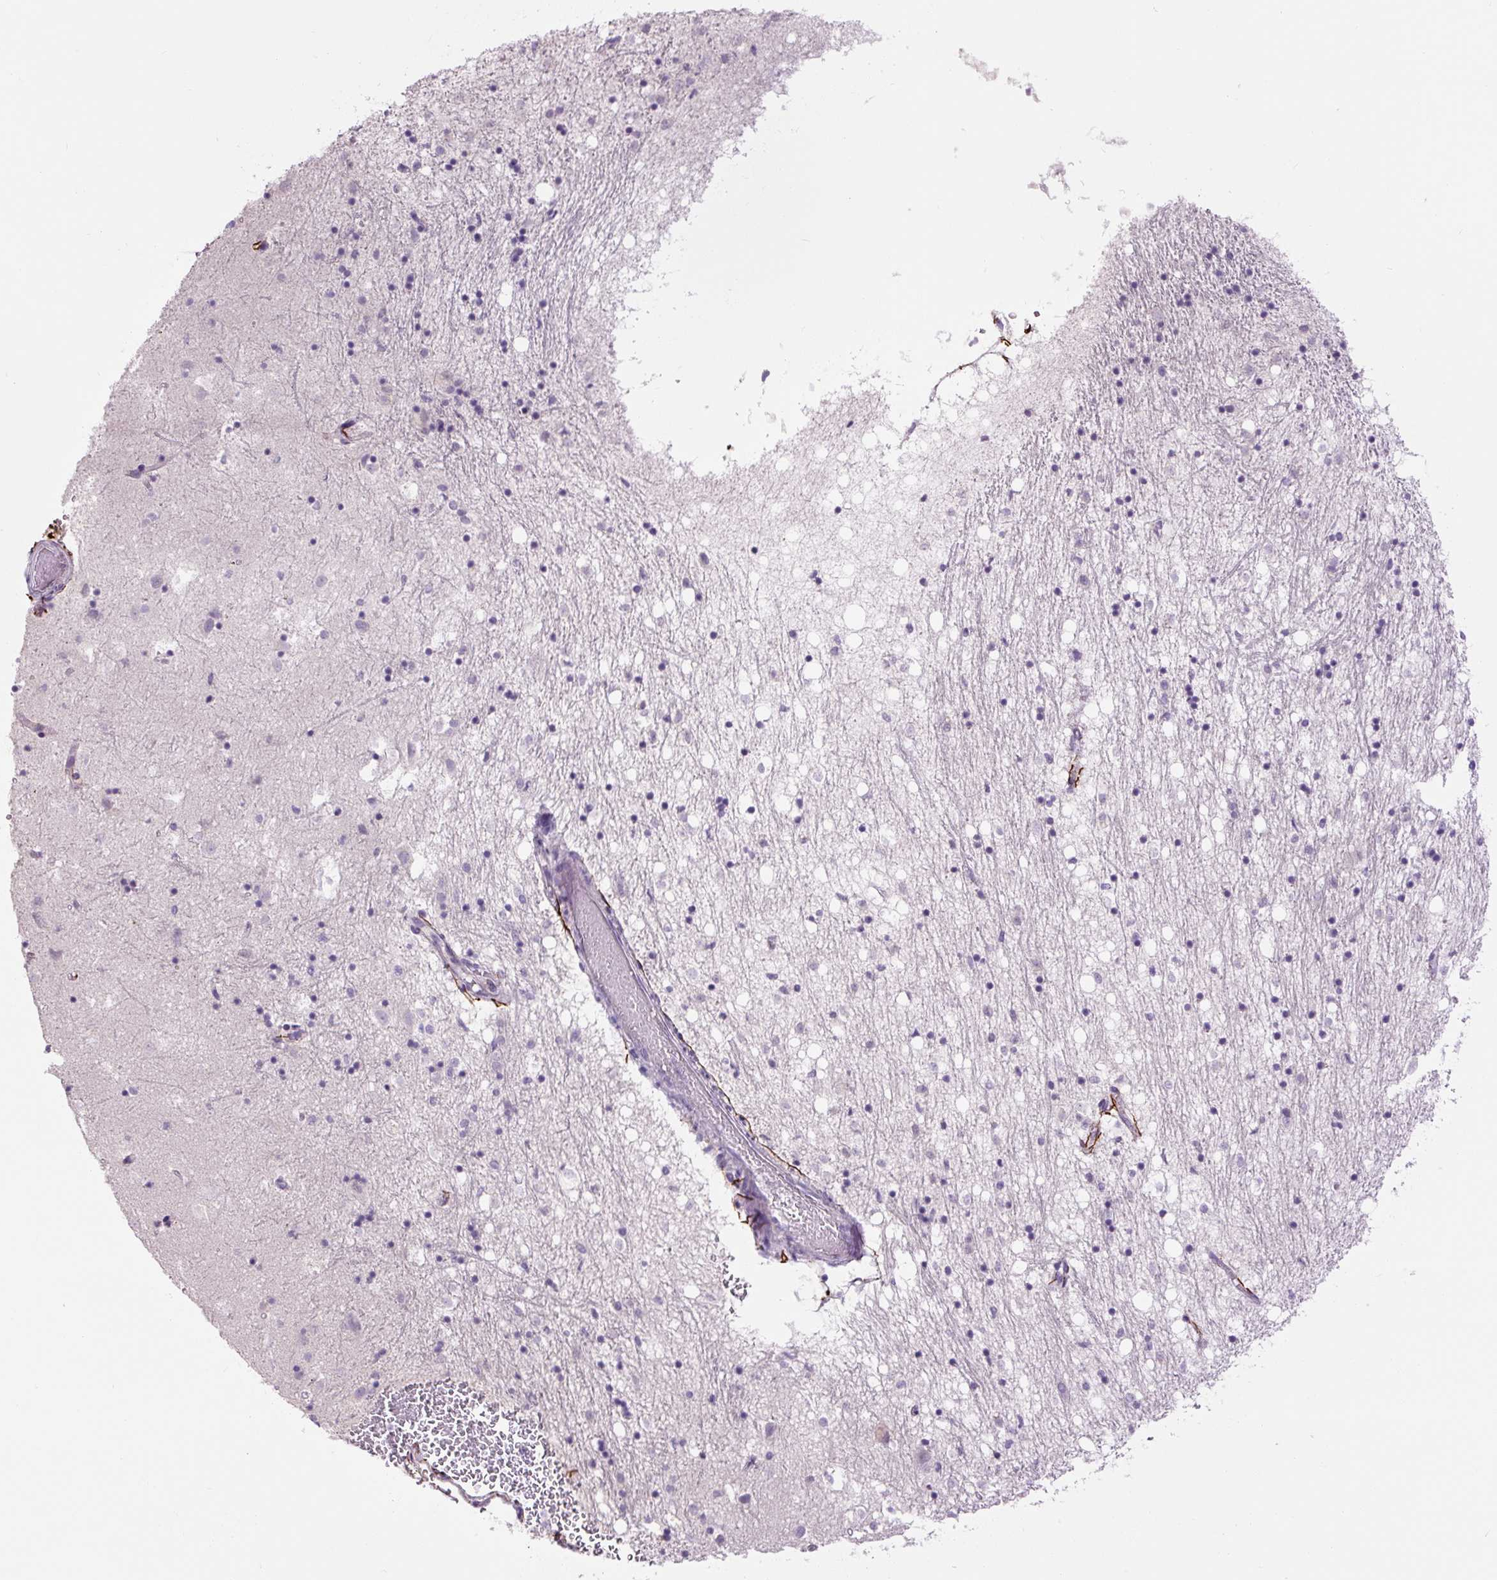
{"staining": {"intensity": "negative", "quantity": "none", "location": "none"}, "tissue": "caudate", "cell_type": "Glial cells", "image_type": "normal", "snomed": [{"axis": "morphology", "description": "Normal tissue, NOS"}, {"axis": "topography", "description": "Lateral ventricle wall"}], "caption": "Glial cells show no significant expression in unremarkable caudate. (Brightfield microscopy of DAB IHC at high magnification).", "gene": "FBN1", "patient": {"sex": "male", "age": 58}}